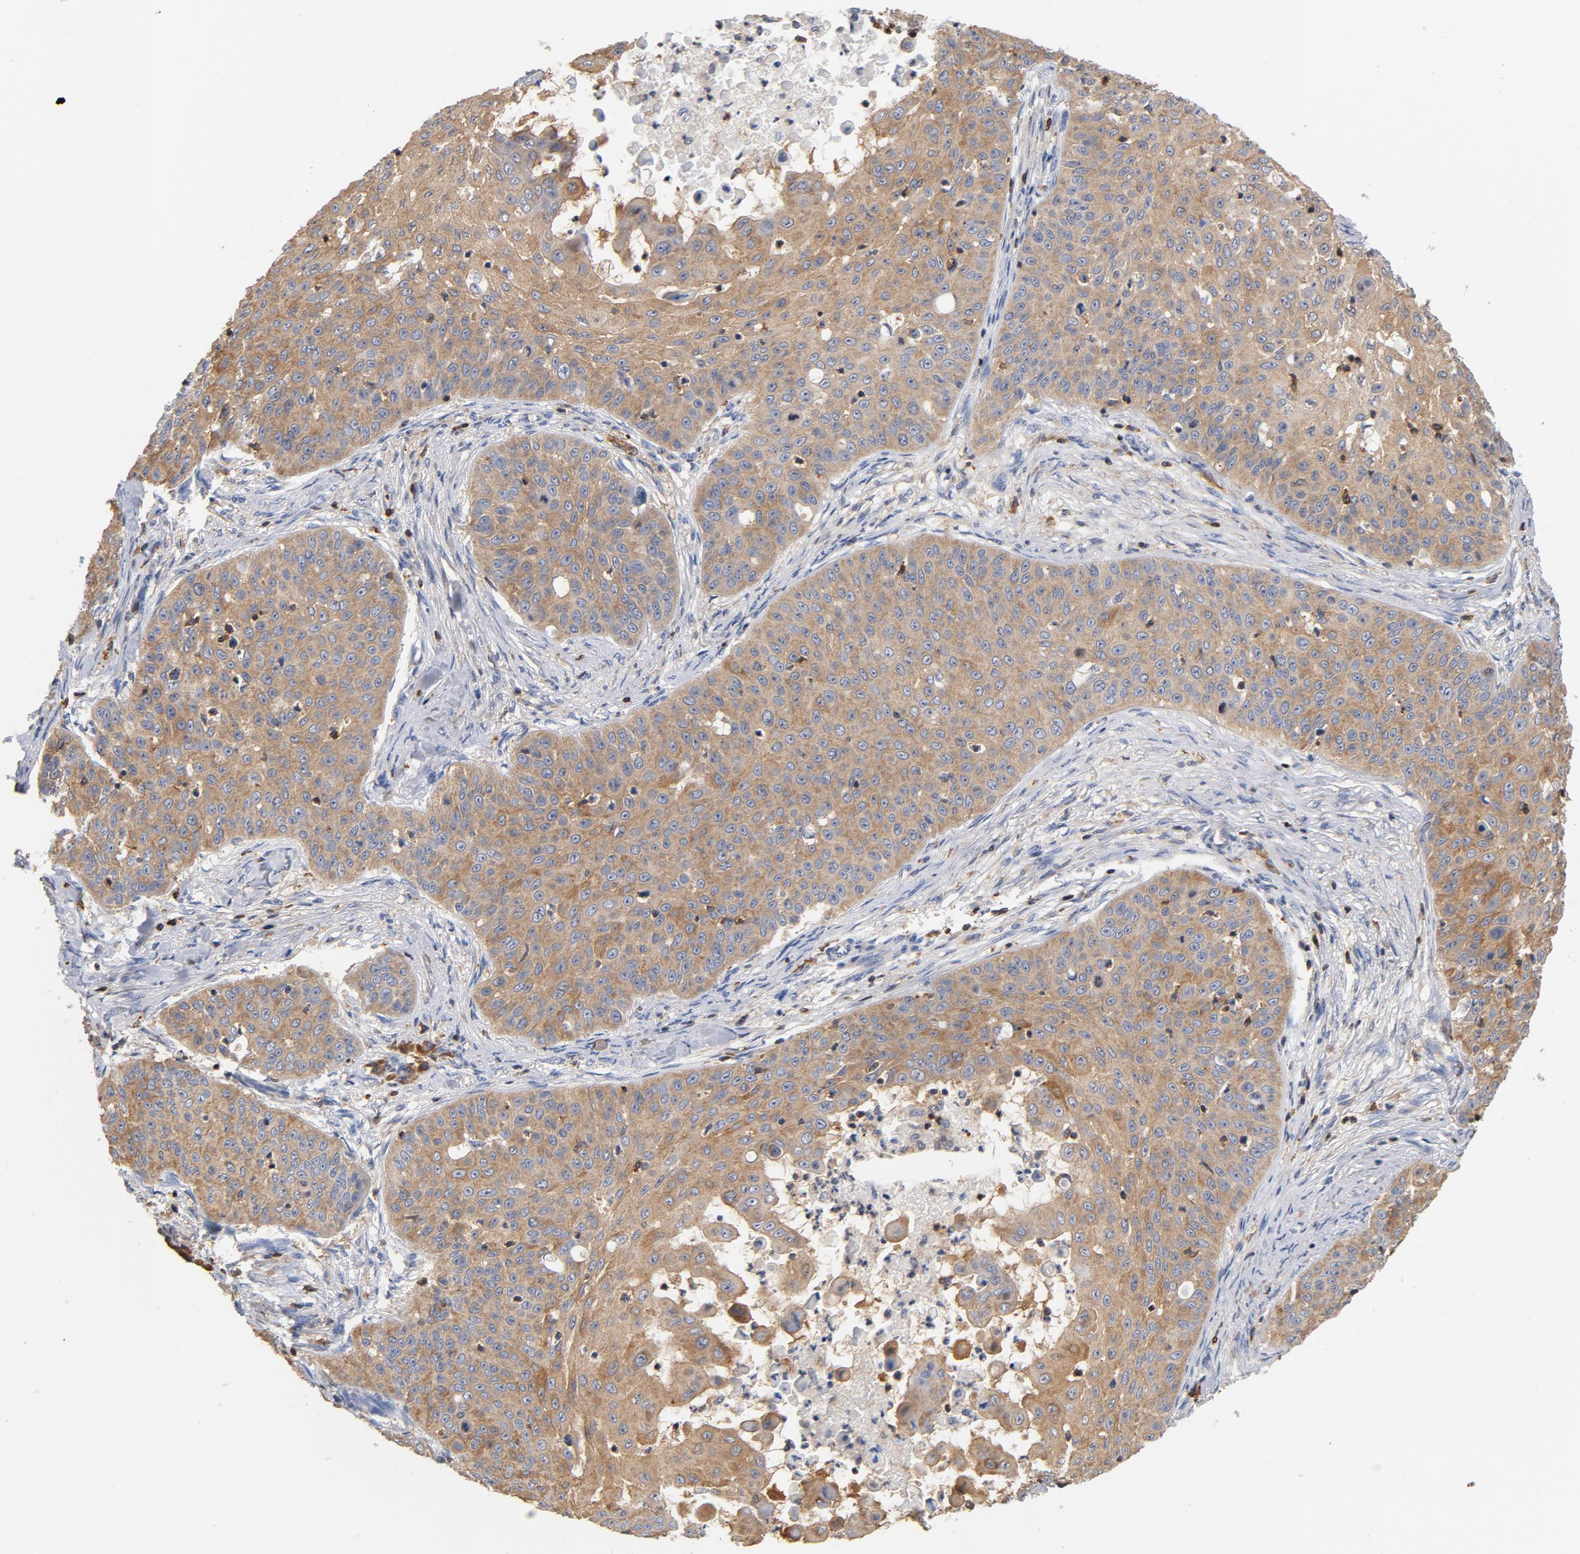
{"staining": {"intensity": "moderate", "quantity": ">75%", "location": "cytoplasmic/membranous"}, "tissue": "skin cancer", "cell_type": "Tumor cells", "image_type": "cancer", "snomed": [{"axis": "morphology", "description": "Squamous cell carcinoma, NOS"}, {"axis": "topography", "description": "Skin"}], "caption": "Immunohistochemical staining of squamous cell carcinoma (skin) exhibits medium levels of moderate cytoplasmic/membranous protein expression in approximately >75% of tumor cells.", "gene": "EZR", "patient": {"sex": "male", "age": 82}}